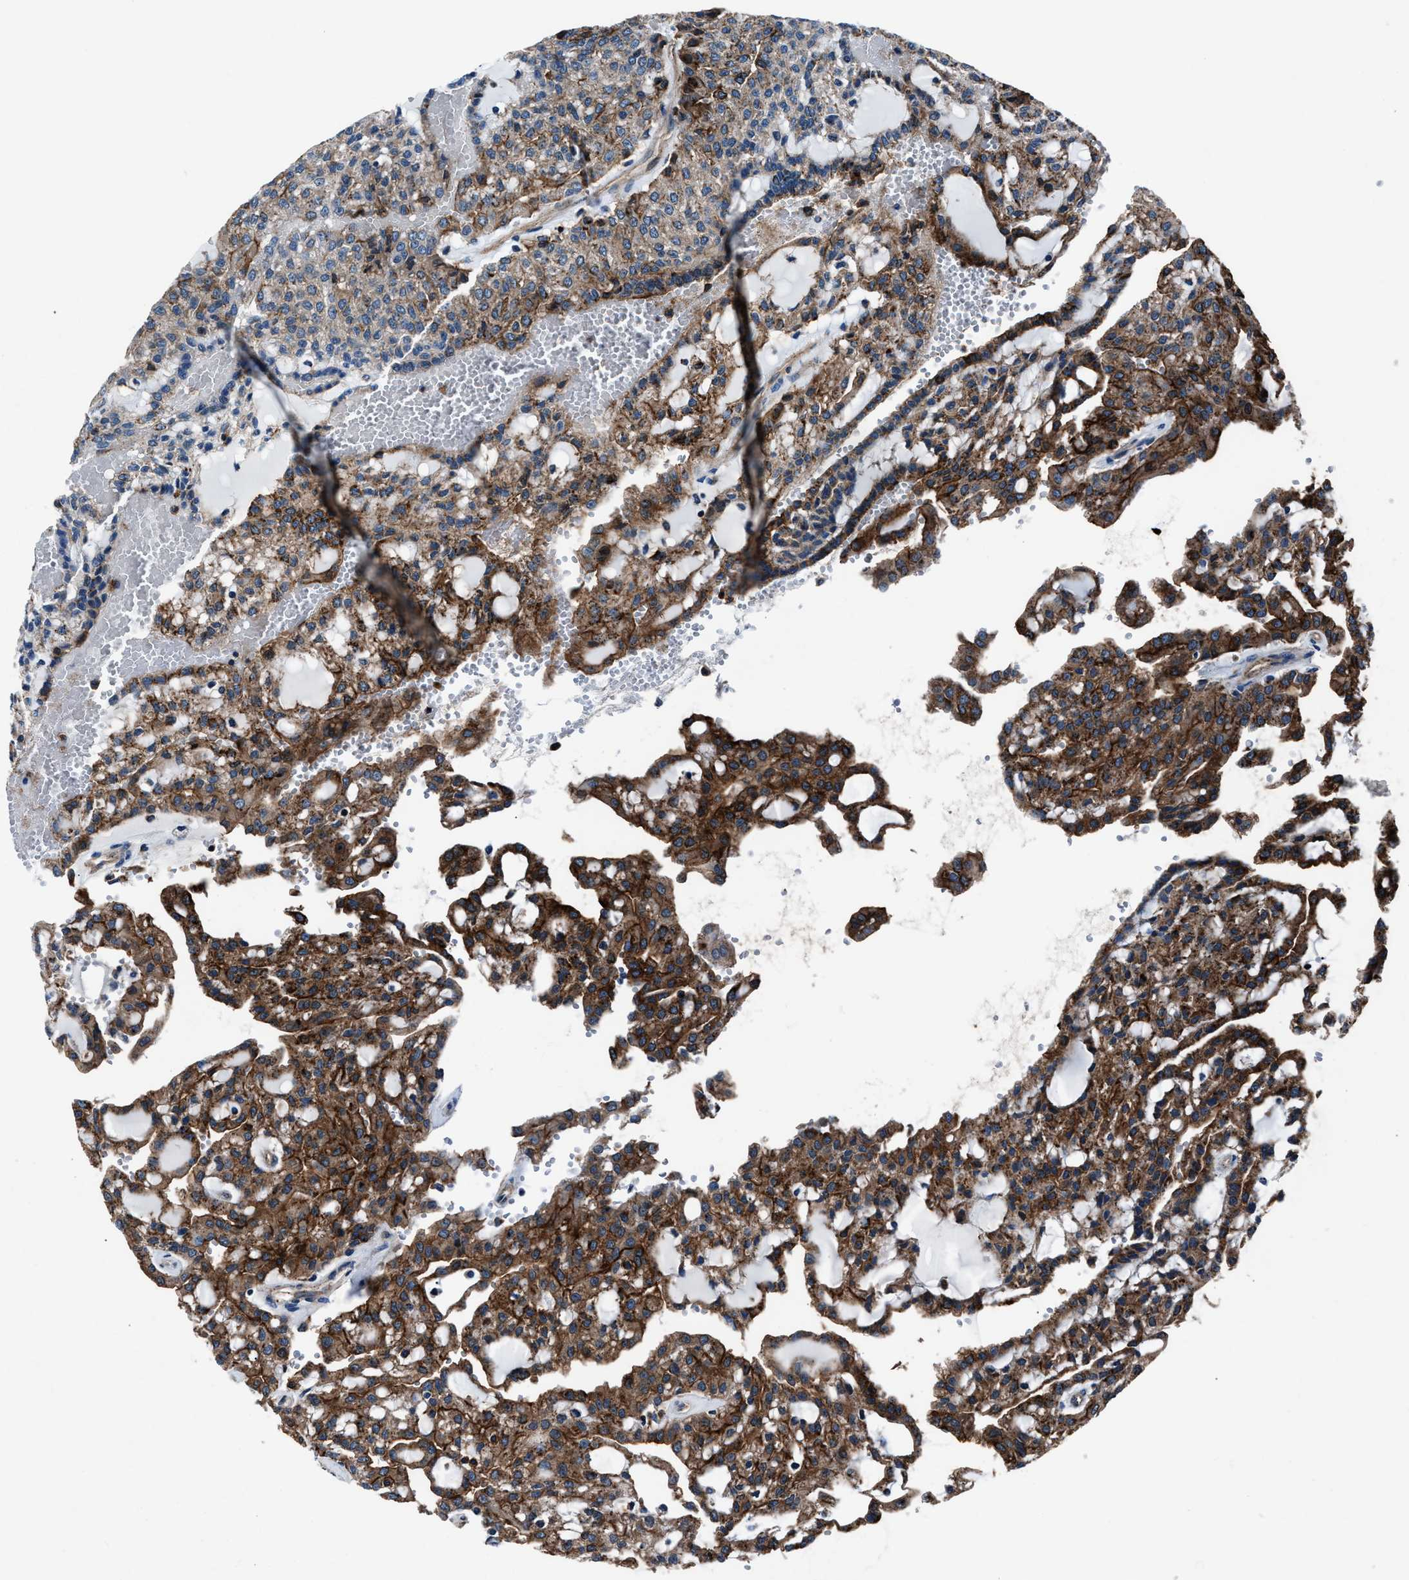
{"staining": {"intensity": "moderate", "quantity": "25%-75%", "location": "cytoplasmic/membranous"}, "tissue": "renal cancer", "cell_type": "Tumor cells", "image_type": "cancer", "snomed": [{"axis": "morphology", "description": "Adenocarcinoma, NOS"}, {"axis": "topography", "description": "Kidney"}], "caption": "DAB (3,3'-diaminobenzidine) immunohistochemical staining of renal cancer (adenocarcinoma) reveals moderate cytoplasmic/membranous protein staining in about 25%-75% of tumor cells.", "gene": "MFSD11", "patient": {"sex": "male", "age": 63}}